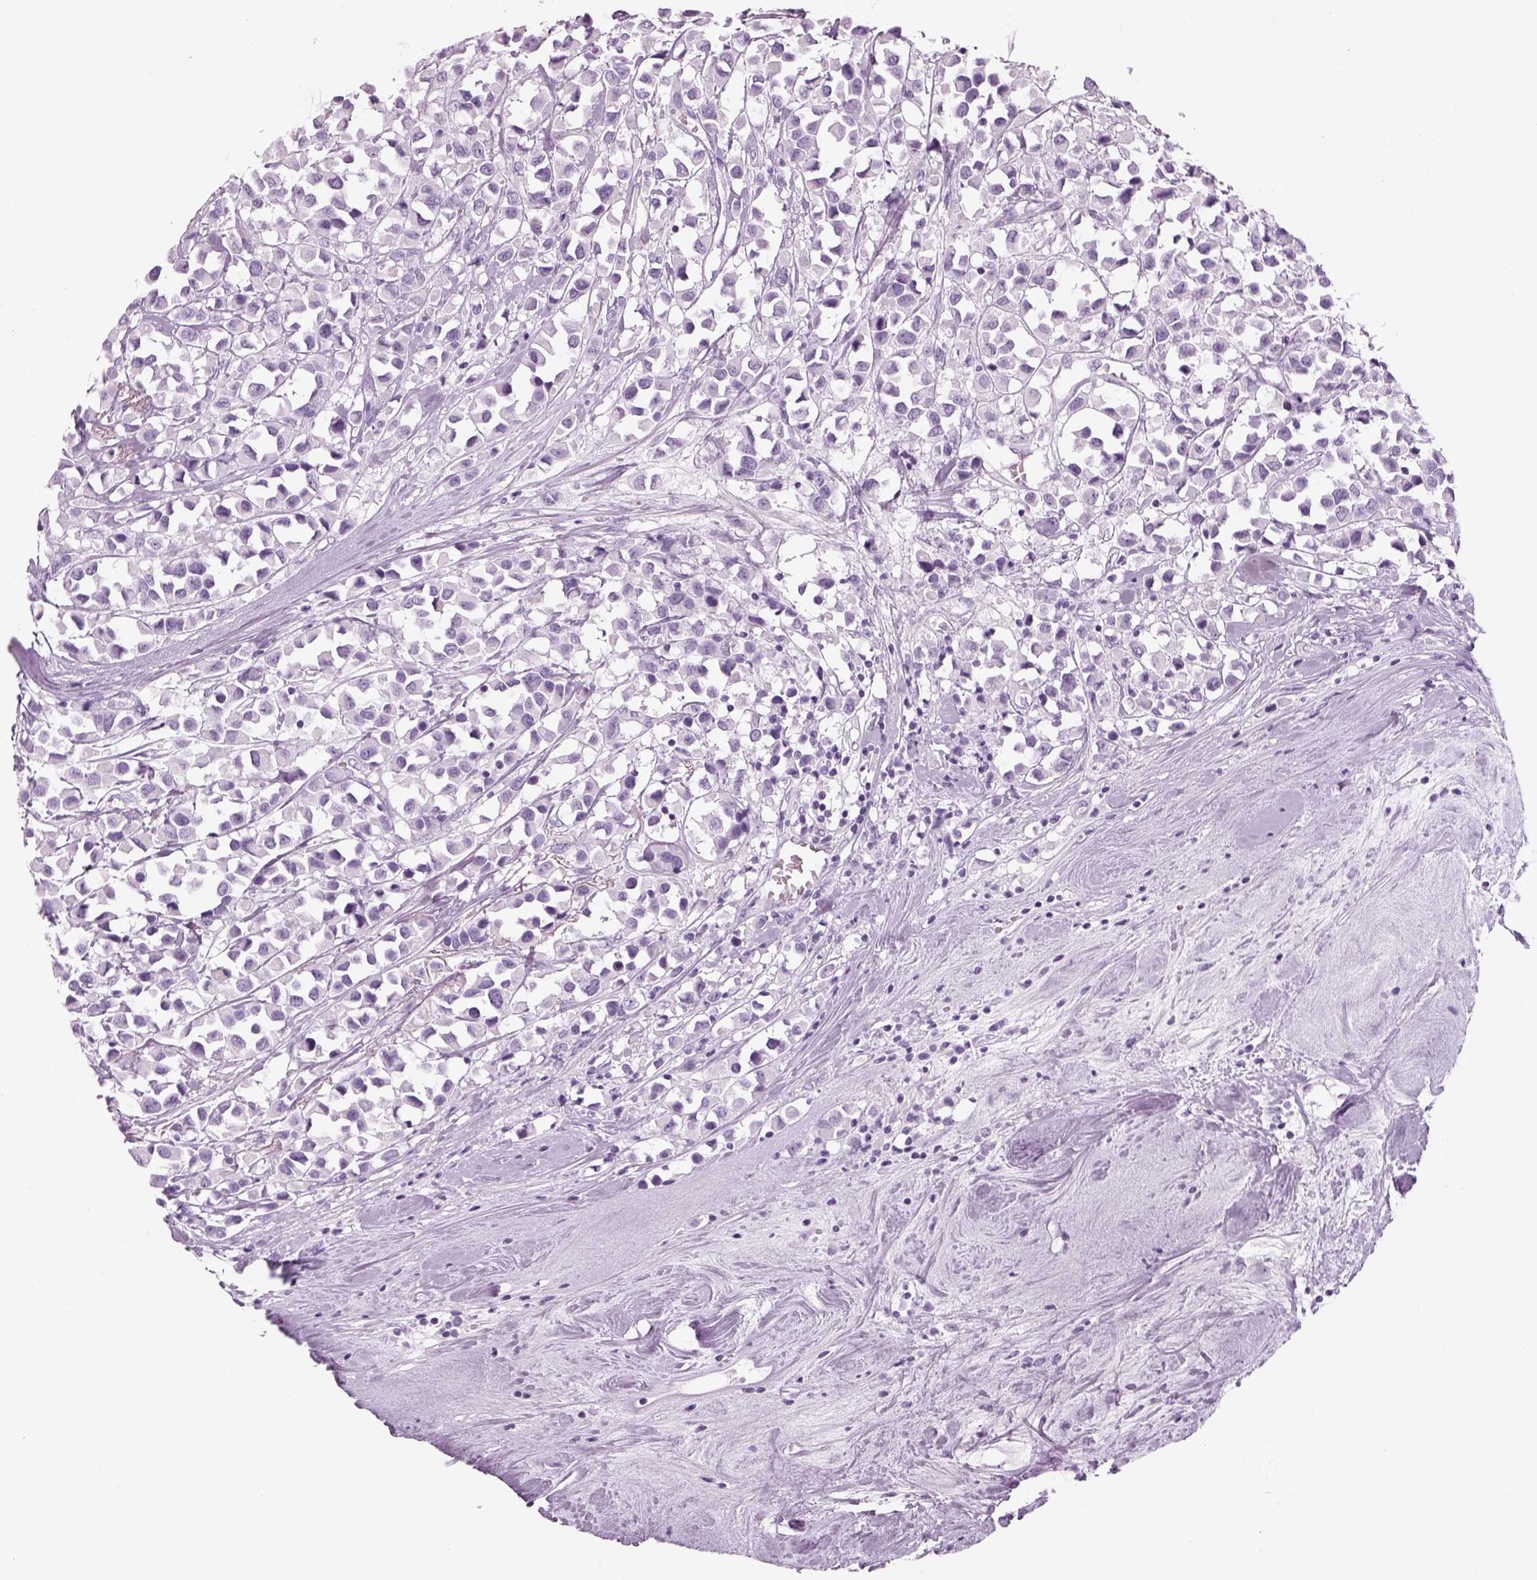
{"staining": {"intensity": "negative", "quantity": "none", "location": "none"}, "tissue": "breast cancer", "cell_type": "Tumor cells", "image_type": "cancer", "snomed": [{"axis": "morphology", "description": "Duct carcinoma"}, {"axis": "topography", "description": "Breast"}], "caption": "A high-resolution image shows immunohistochemistry staining of breast intraductal carcinoma, which reveals no significant positivity in tumor cells.", "gene": "SAG", "patient": {"sex": "female", "age": 61}}